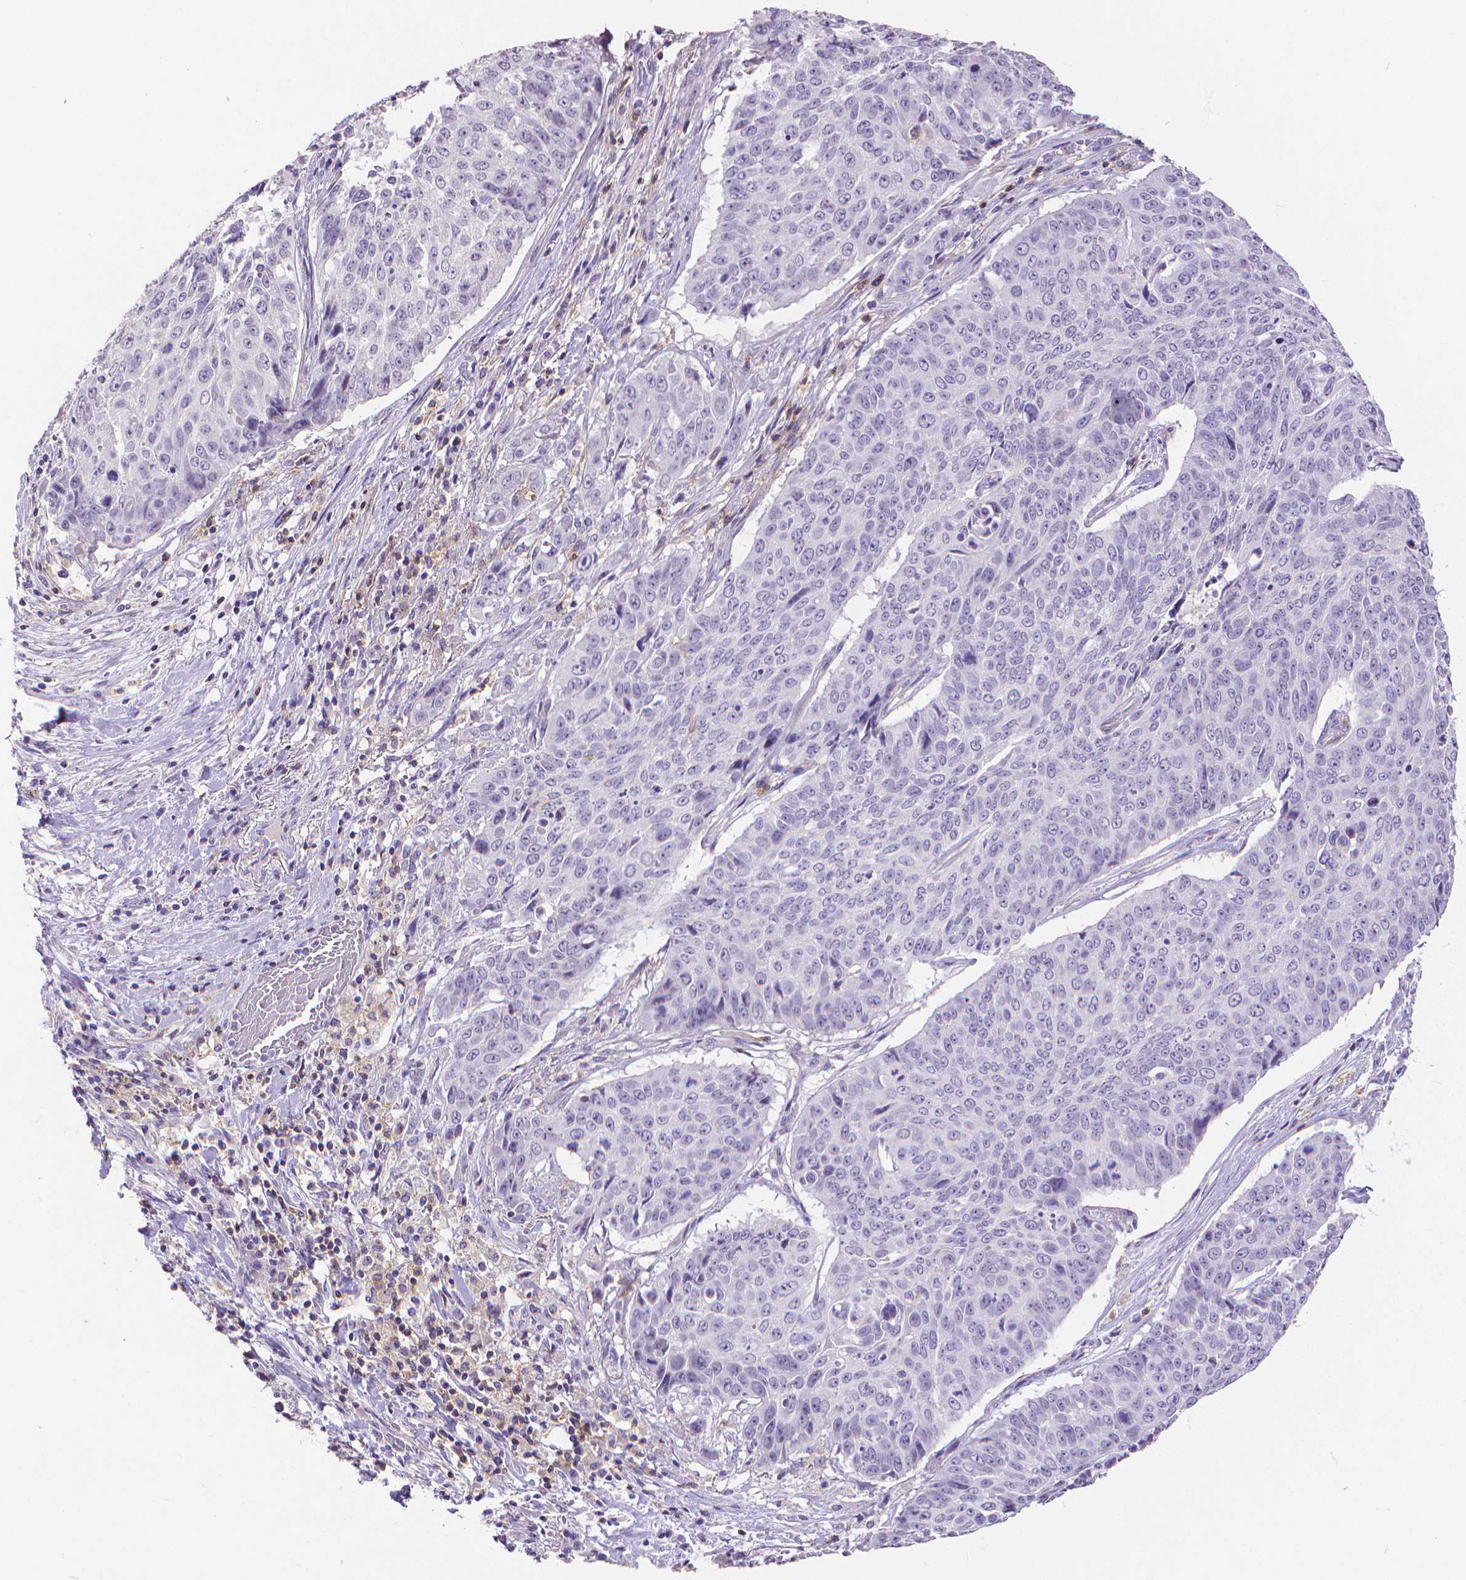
{"staining": {"intensity": "negative", "quantity": "none", "location": "none"}, "tissue": "lung cancer", "cell_type": "Tumor cells", "image_type": "cancer", "snomed": [{"axis": "morphology", "description": "Normal tissue, NOS"}, {"axis": "morphology", "description": "Squamous cell carcinoma, NOS"}, {"axis": "topography", "description": "Bronchus"}, {"axis": "topography", "description": "Lung"}], "caption": "This micrograph is of lung cancer stained with immunohistochemistry (IHC) to label a protein in brown with the nuclei are counter-stained blue. There is no expression in tumor cells.", "gene": "CD4", "patient": {"sex": "male", "age": 64}}